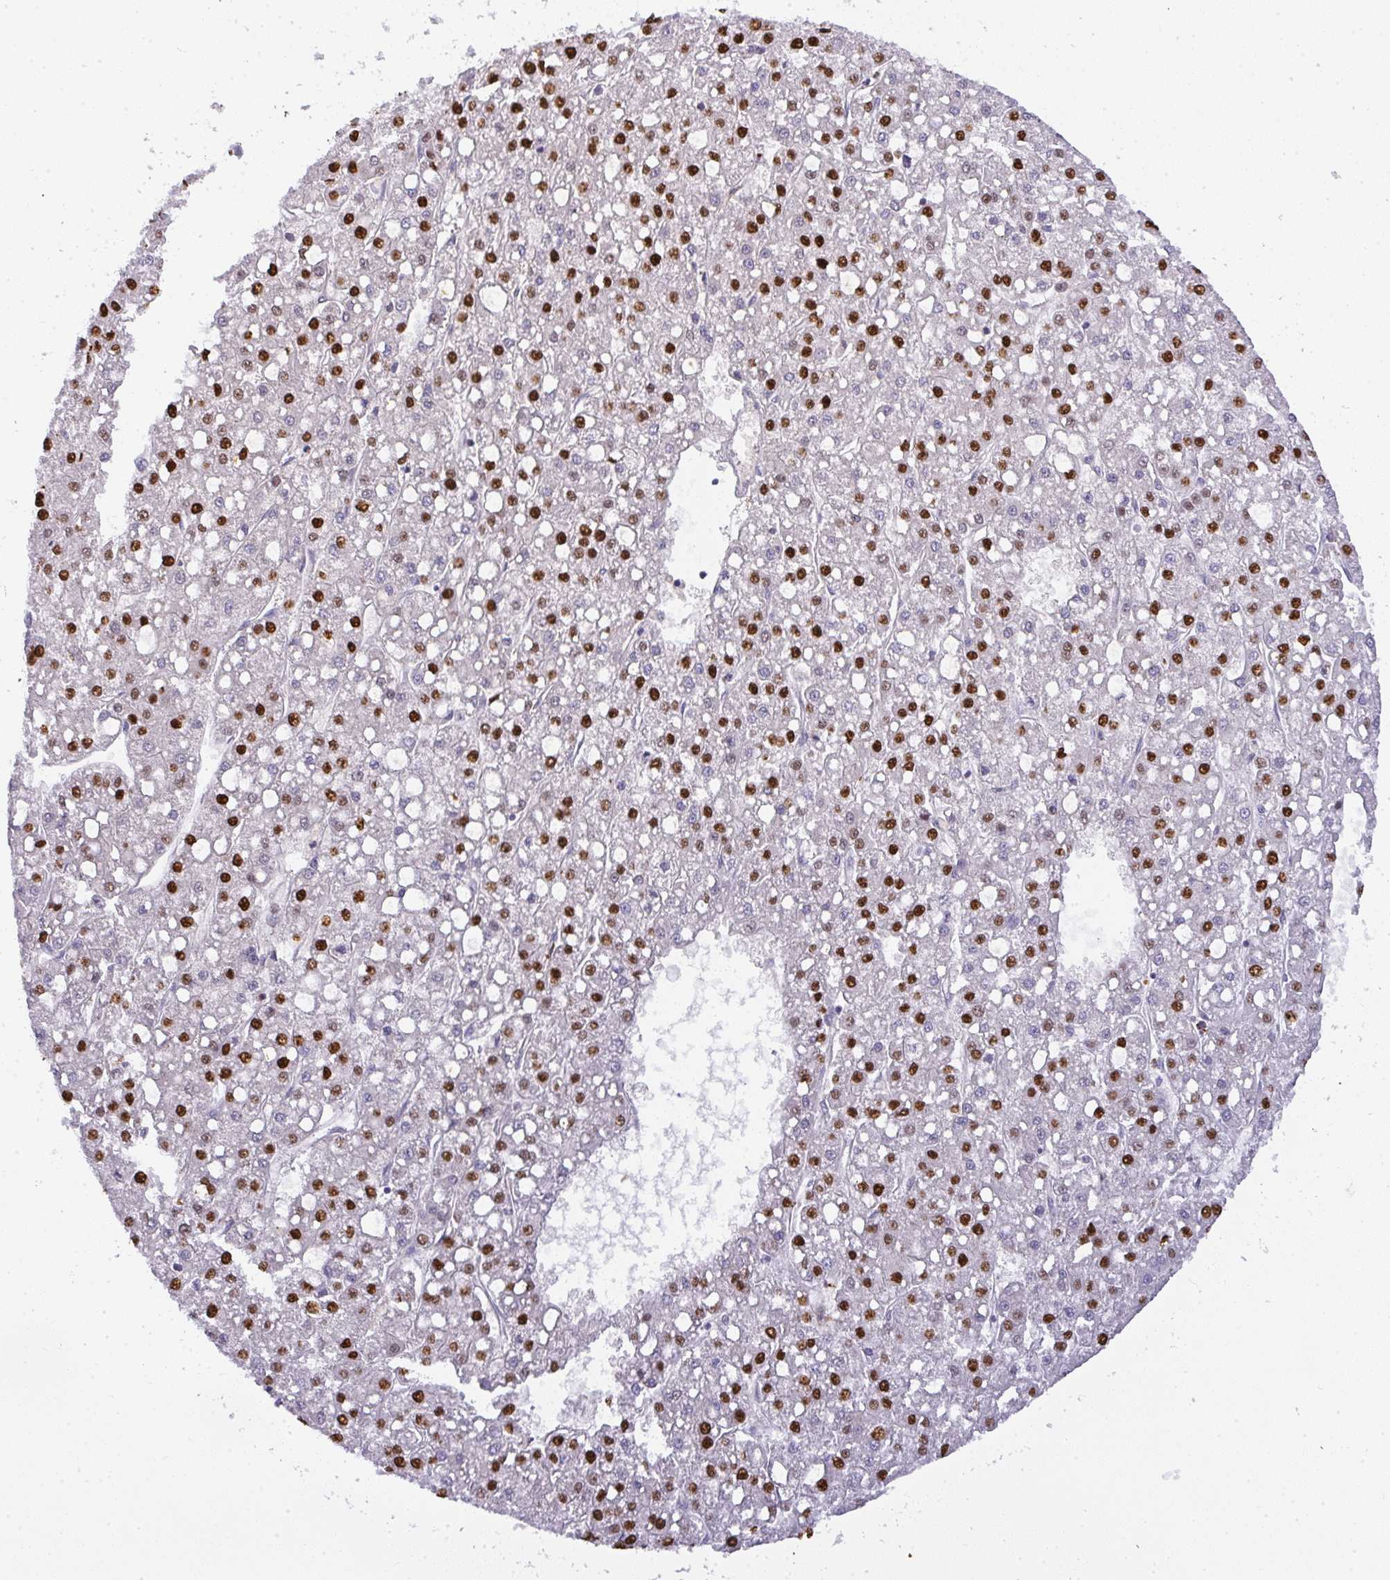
{"staining": {"intensity": "strong", "quantity": "25%-75%", "location": "nuclear"}, "tissue": "liver cancer", "cell_type": "Tumor cells", "image_type": "cancer", "snomed": [{"axis": "morphology", "description": "Carcinoma, Hepatocellular, NOS"}, {"axis": "topography", "description": "Liver"}], "caption": "Immunohistochemical staining of human liver cancer exhibits high levels of strong nuclear staining in about 25%-75% of tumor cells. The protein is shown in brown color, while the nuclei are stained blue.", "gene": "BBX", "patient": {"sex": "male", "age": 67}}